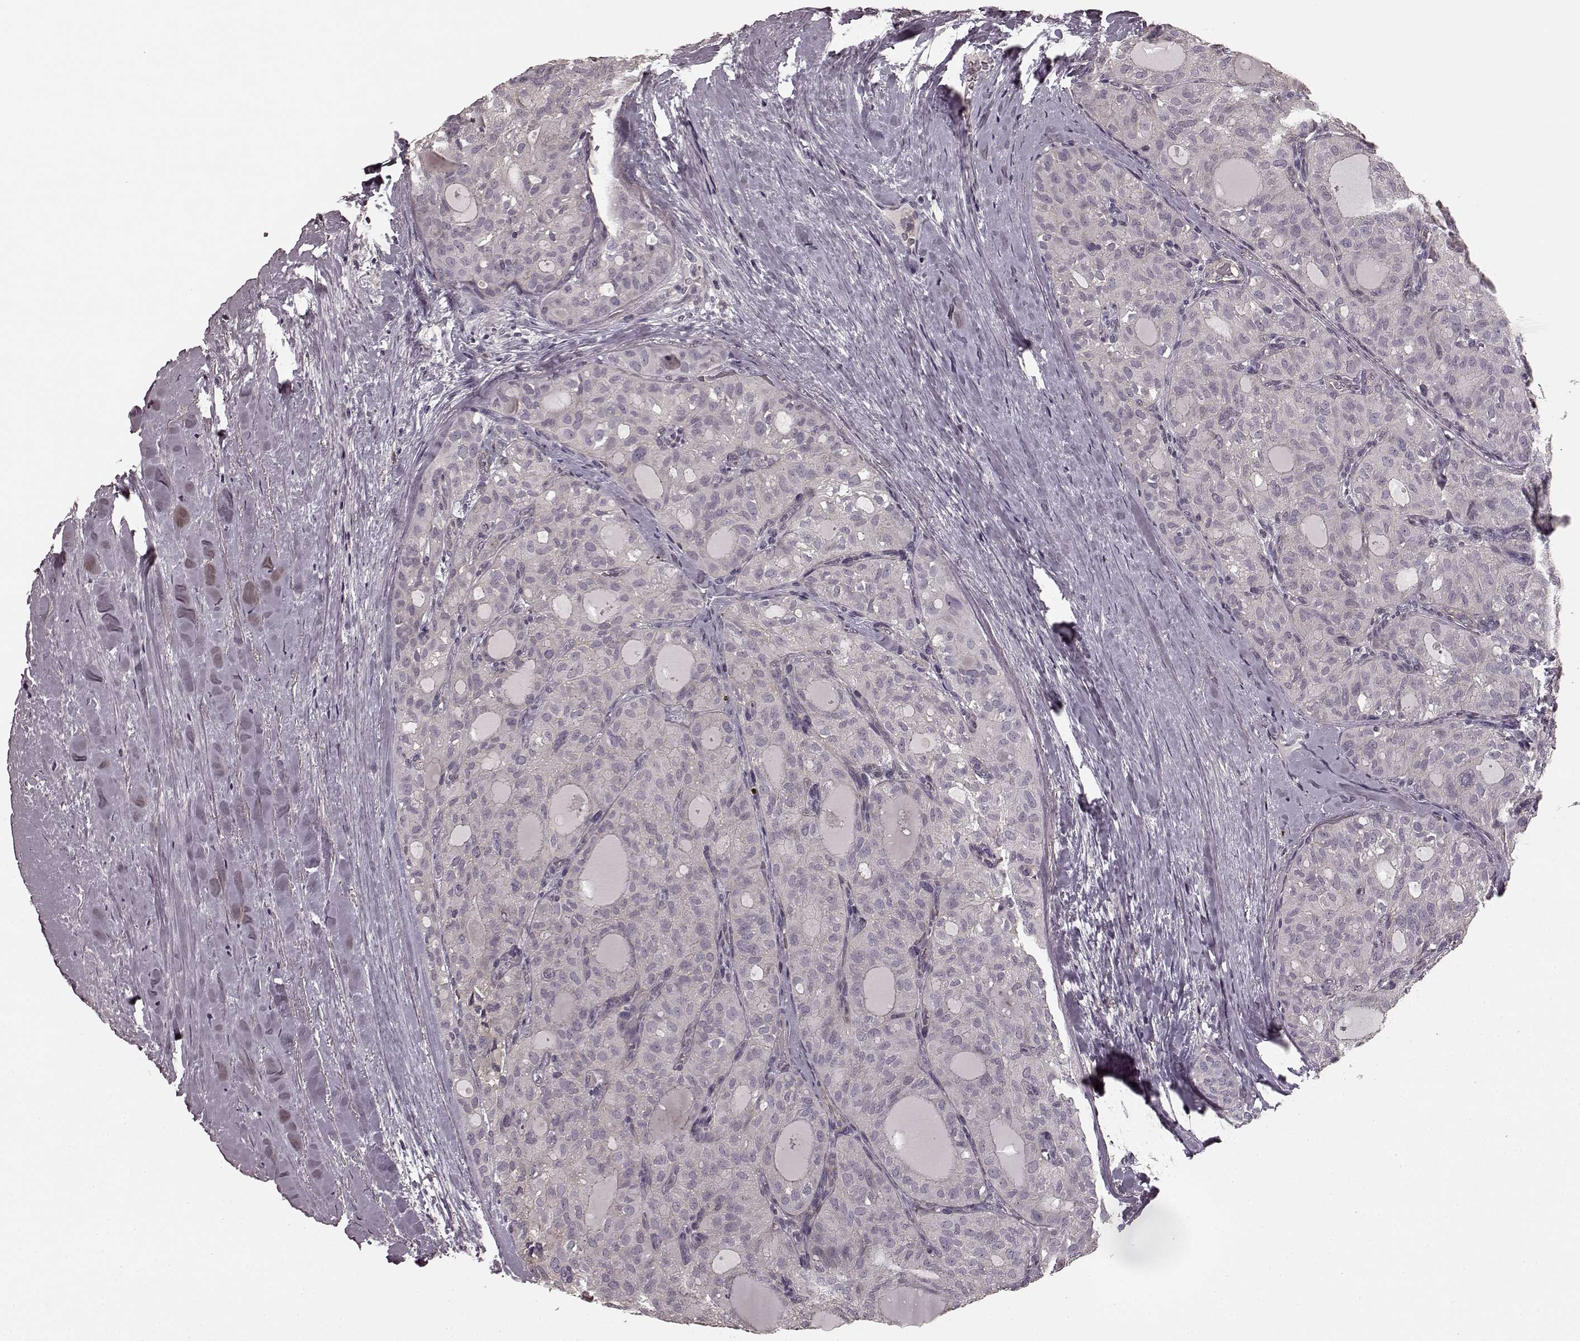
{"staining": {"intensity": "negative", "quantity": "none", "location": "none"}, "tissue": "thyroid cancer", "cell_type": "Tumor cells", "image_type": "cancer", "snomed": [{"axis": "morphology", "description": "Follicular adenoma carcinoma, NOS"}, {"axis": "topography", "description": "Thyroid gland"}], "caption": "Immunohistochemistry micrograph of neoplastic tissue: human thyroid follicular adenoma carcinoma stained with DAB (3,3'-diaminobenzidine) displays no significant protein expression in tumor cells.", "gene": "PRKCE", "patient": {"sex": "male", "age": 75}}